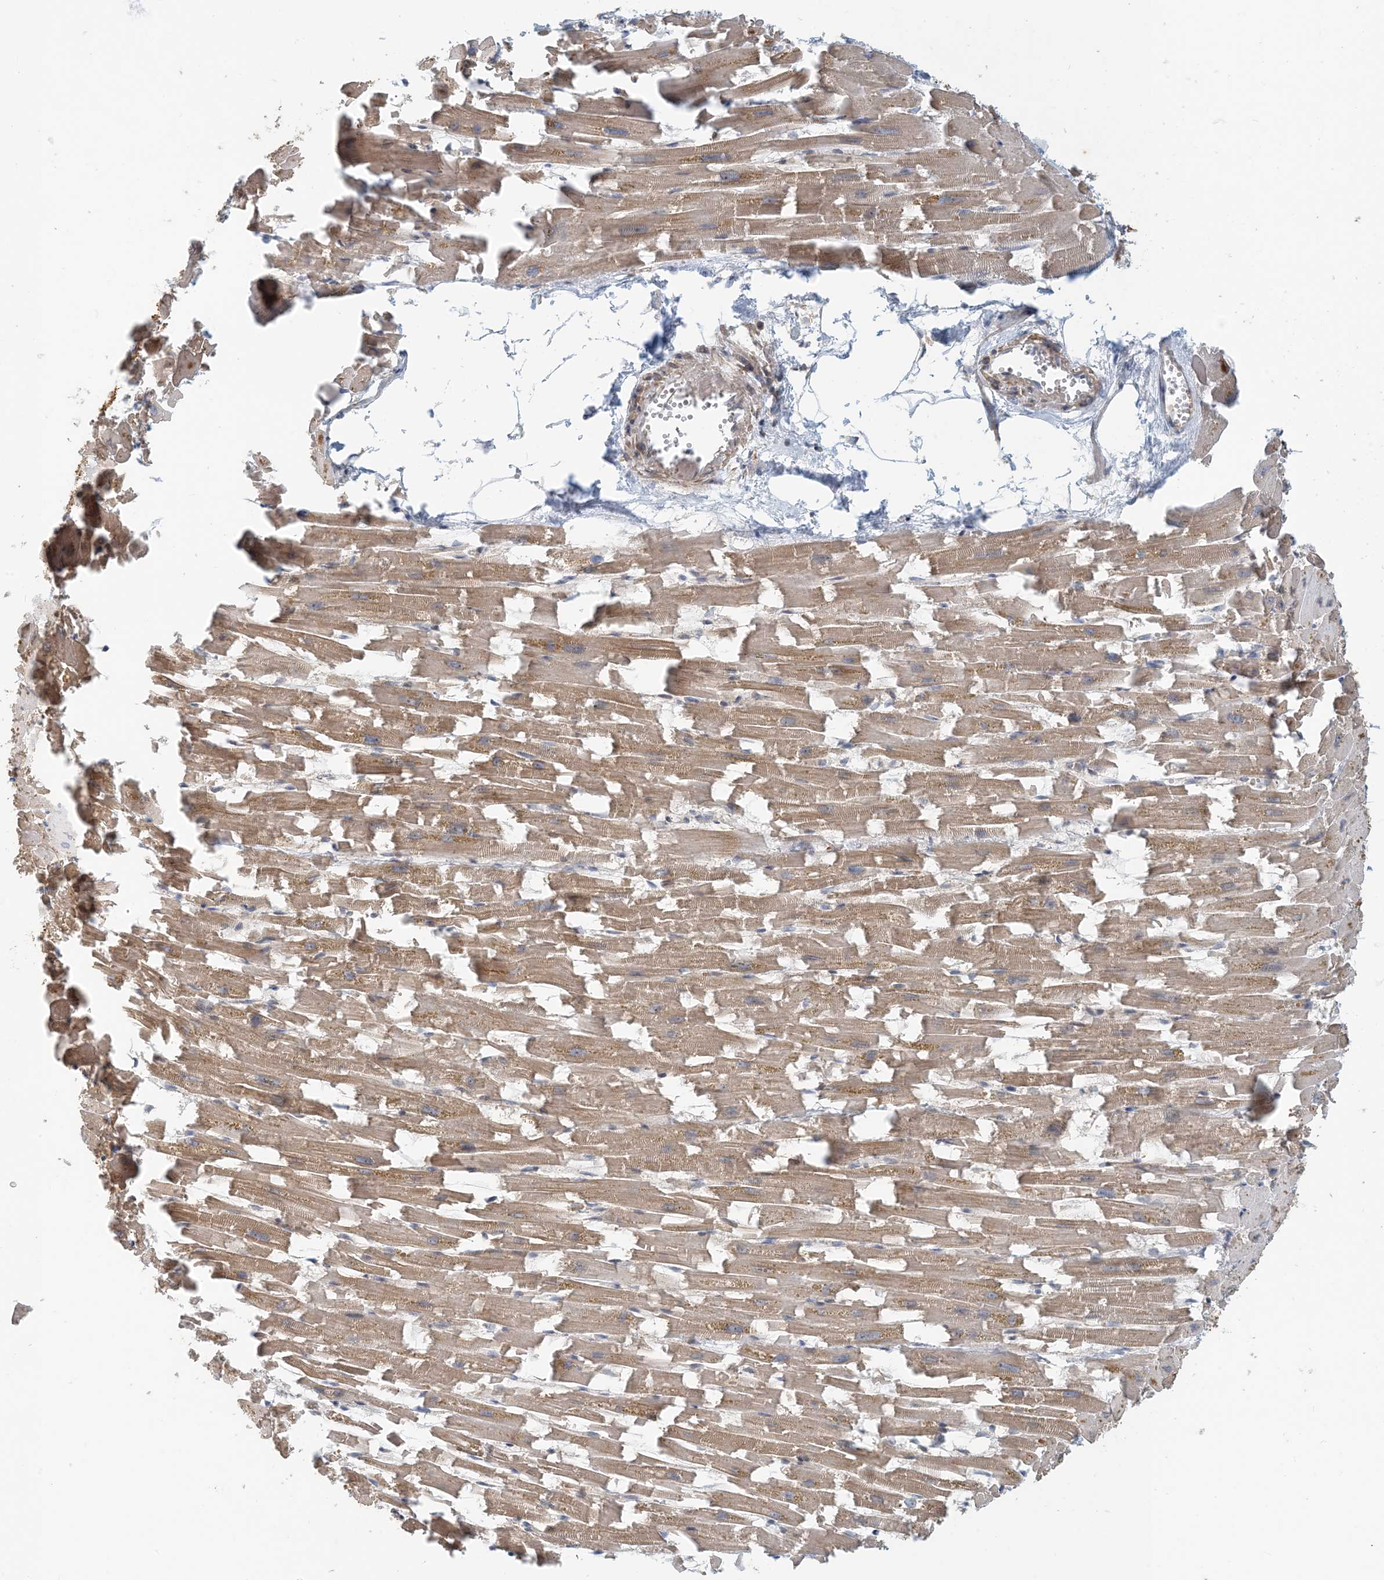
{"staining": {"intensity": "moderate", "quantity": ">75%", "location": "cytoplasmic/membranous"}, "tissue": "heart muscle", "cell_type": "Cardiomyocytes", "image_type": "normal", "snomed": [{"axis": "morphology", "description": "Normal tissue, NOS"}, {"axis": "topography", "description": "Heart"}], "caption": "Immunohistochemical staining of benign heart muscle demonstrates >75% levels of moderate cytoplasmic/membranous protein staining in approximately >75% of cardiomyocytes. Nuclei are stained in blue.", "gene": "COLEC11", "patient": {"sex": "female", "age": 64}}